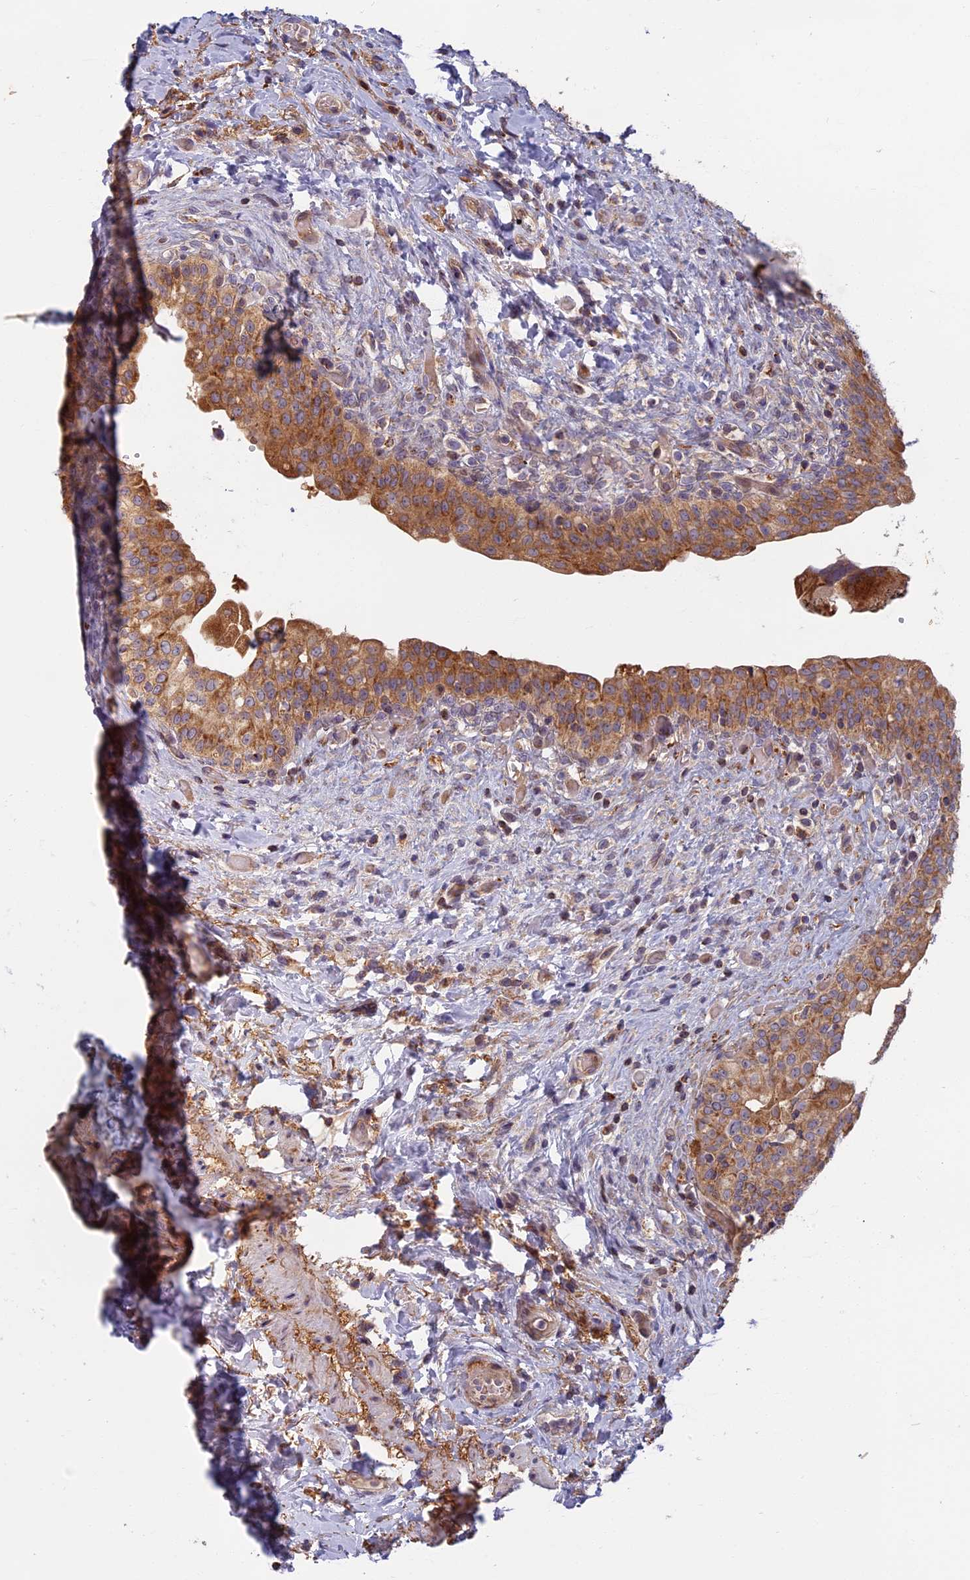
{"staining": {"intensity": "moderate", "quantity": ">75%", "location": "cytoplasmic/membranous"}, "tissue": "urinary bladder", "cell_type": "Urothelial cells", "image_type": "normal", "snomed": [{"axis": "morphology", "description": "Normal tissue, NOS"}, {"axis": "topography", "description": "Urinary bladder"}], "caption": "Immunohistochemical staining of unremarkable human urinary bladder exhibits >75% levels of moderate cytoplasmic/membranous protein positivity in approximately >75% of urothelial cells.", "gene": "EDAR", "patient": {"sex": "male", "age": 69}}